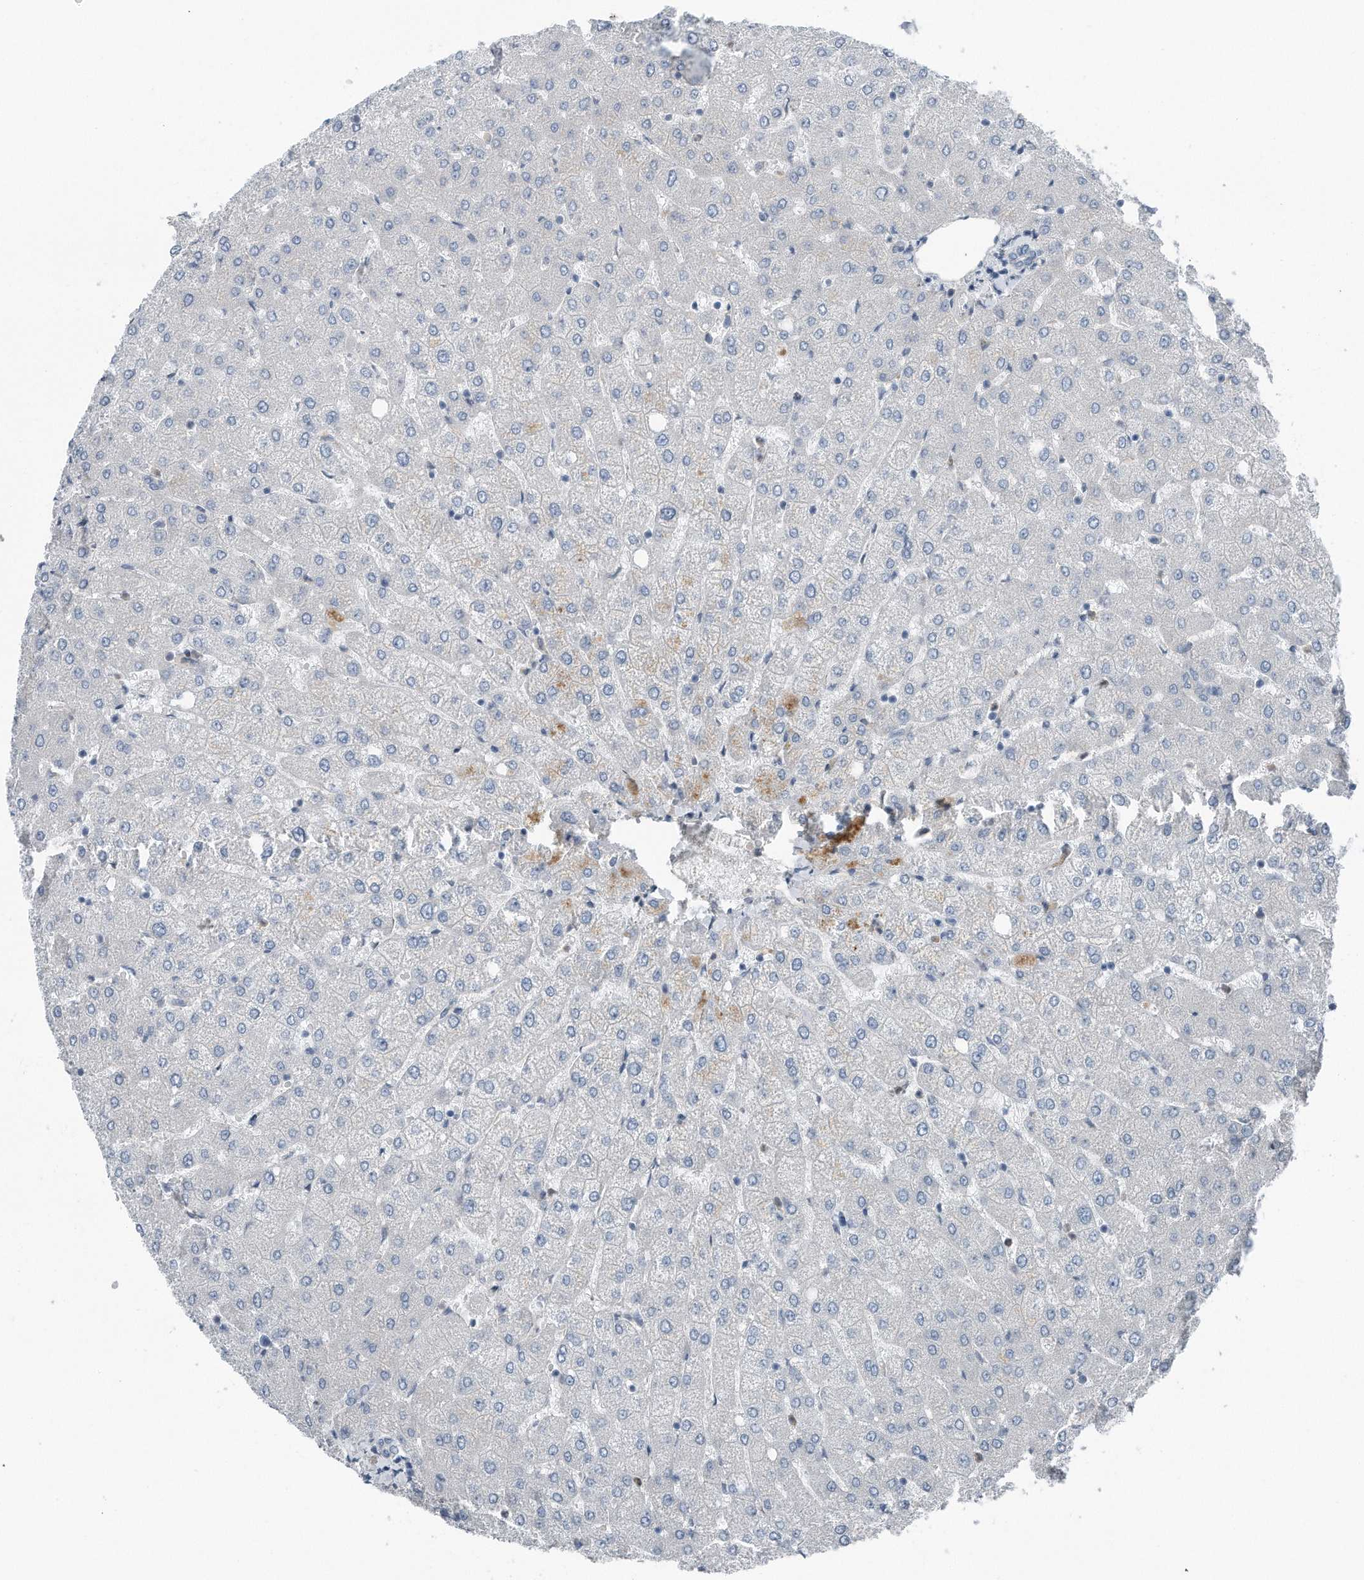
{"staining": {"intensity": "negative", "quantity": "none", "location": "none"}, "tissue": "liver", "cell_type": "Cholangiocytes", "image_type": "normal", "snomed": [{"axis": "morphology", "description": "Normal tissue, NOS"}, {"axis": "topography", "description": "Liver"}], "caption": "The histopathology image displays no significant staining in cholangiocytes of liver.", "gene": "YRDC", "patient": {"sex": "female", "age": 54}}